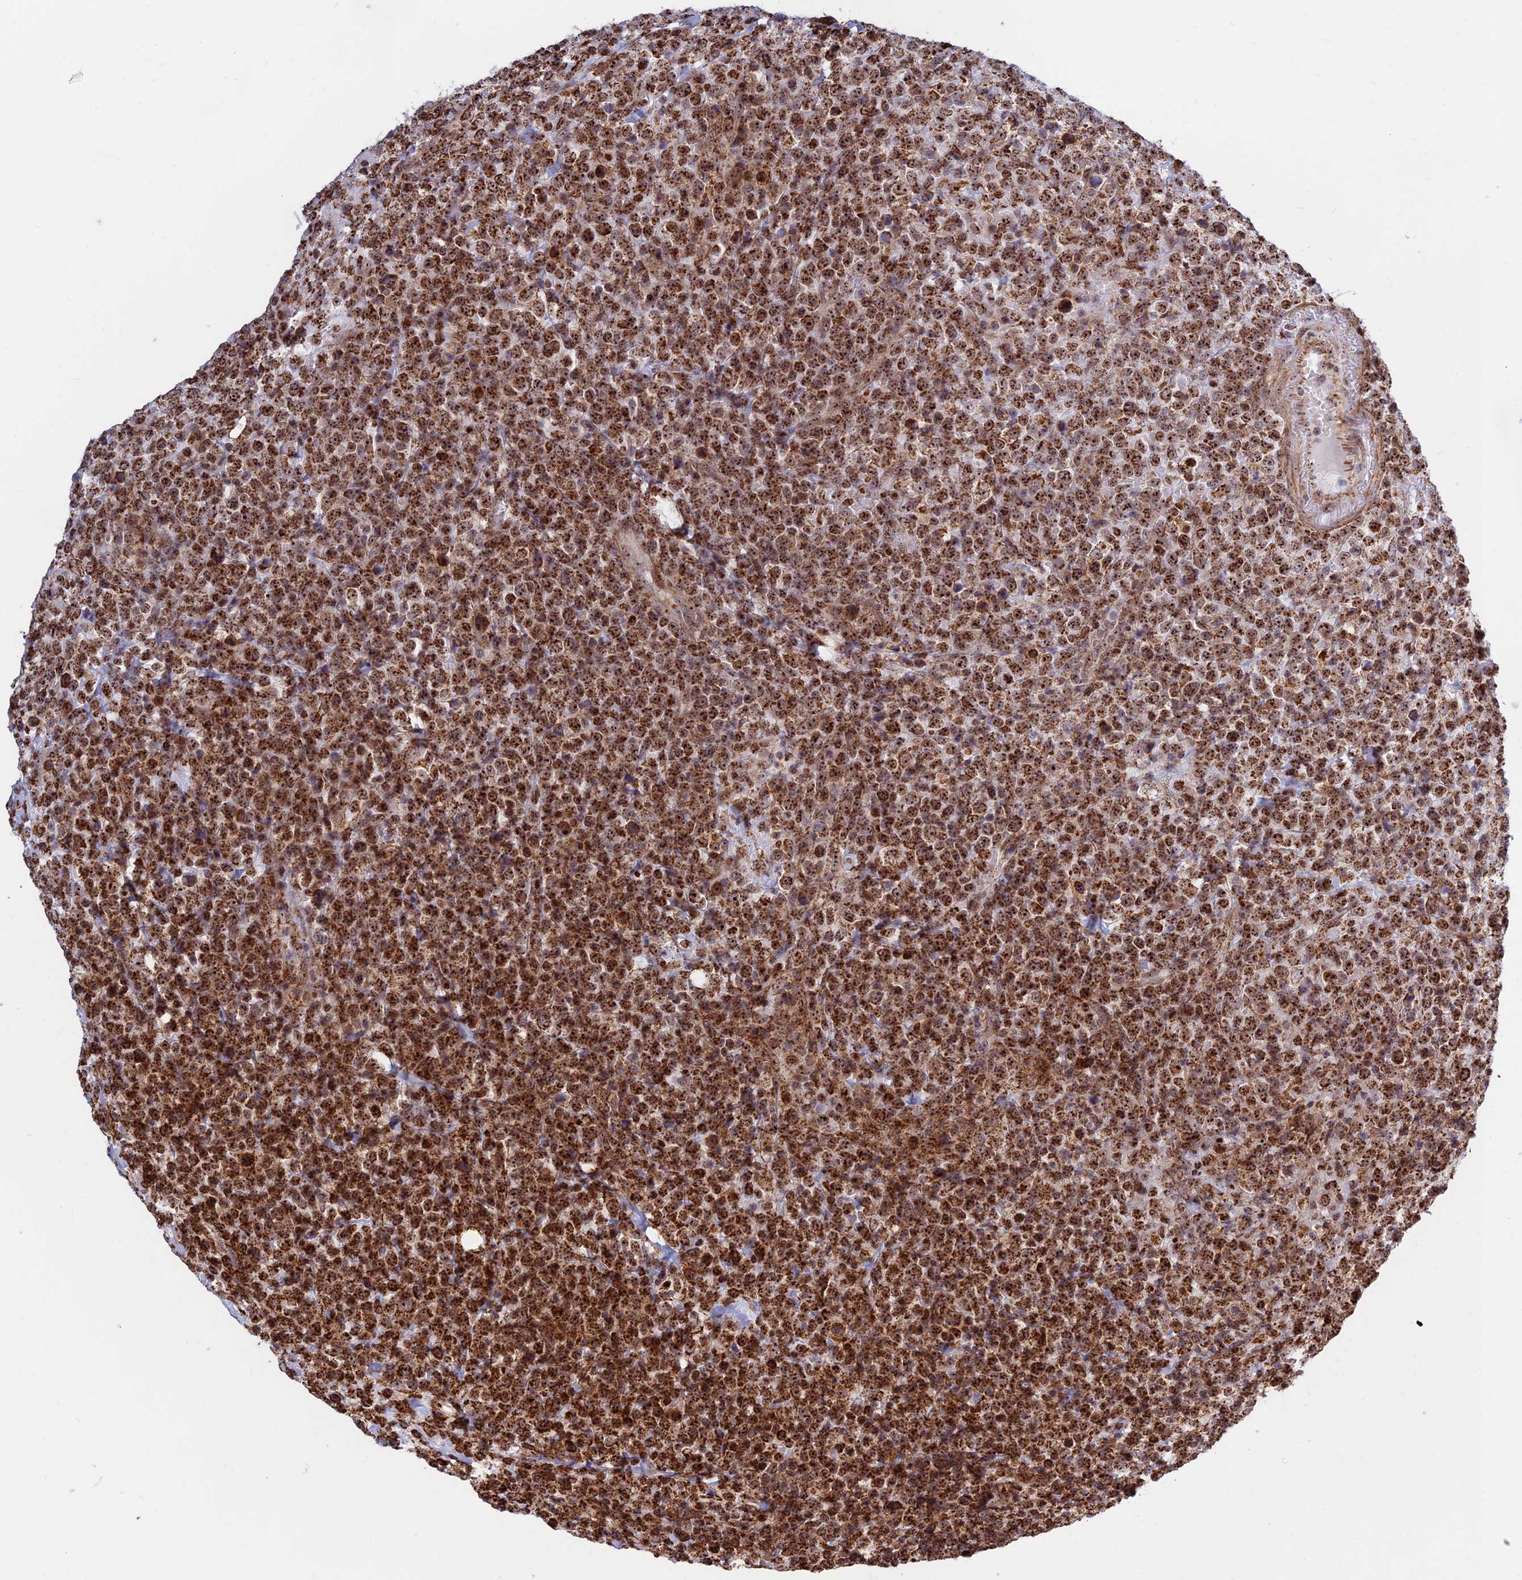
{"staining": {"intensity": "strong", "quantity": ">75%", "location": "cytoplasmic/membranous,nuclear"}, "tissue": "lymphoma", "cell_type": "Tumor cells", "image_type": "cancer", "snomed": [{"axis": "morphology", "description": "Malignant lymphoma, non-Hodgkin's type, High grade"}, {"axis": "topography", "description": "Colon"}], "caption": "The histopathology image reveals immunohistochemical staining of malignant lymphoma, non-Hodgkin's type (high-grade). There is strong cytoplasmic/membranous and nuclear expression is seen in approximately >75% of tumor cells.", "gene": "POLR1G", "patient": {"sex": "female", "age": 53}}